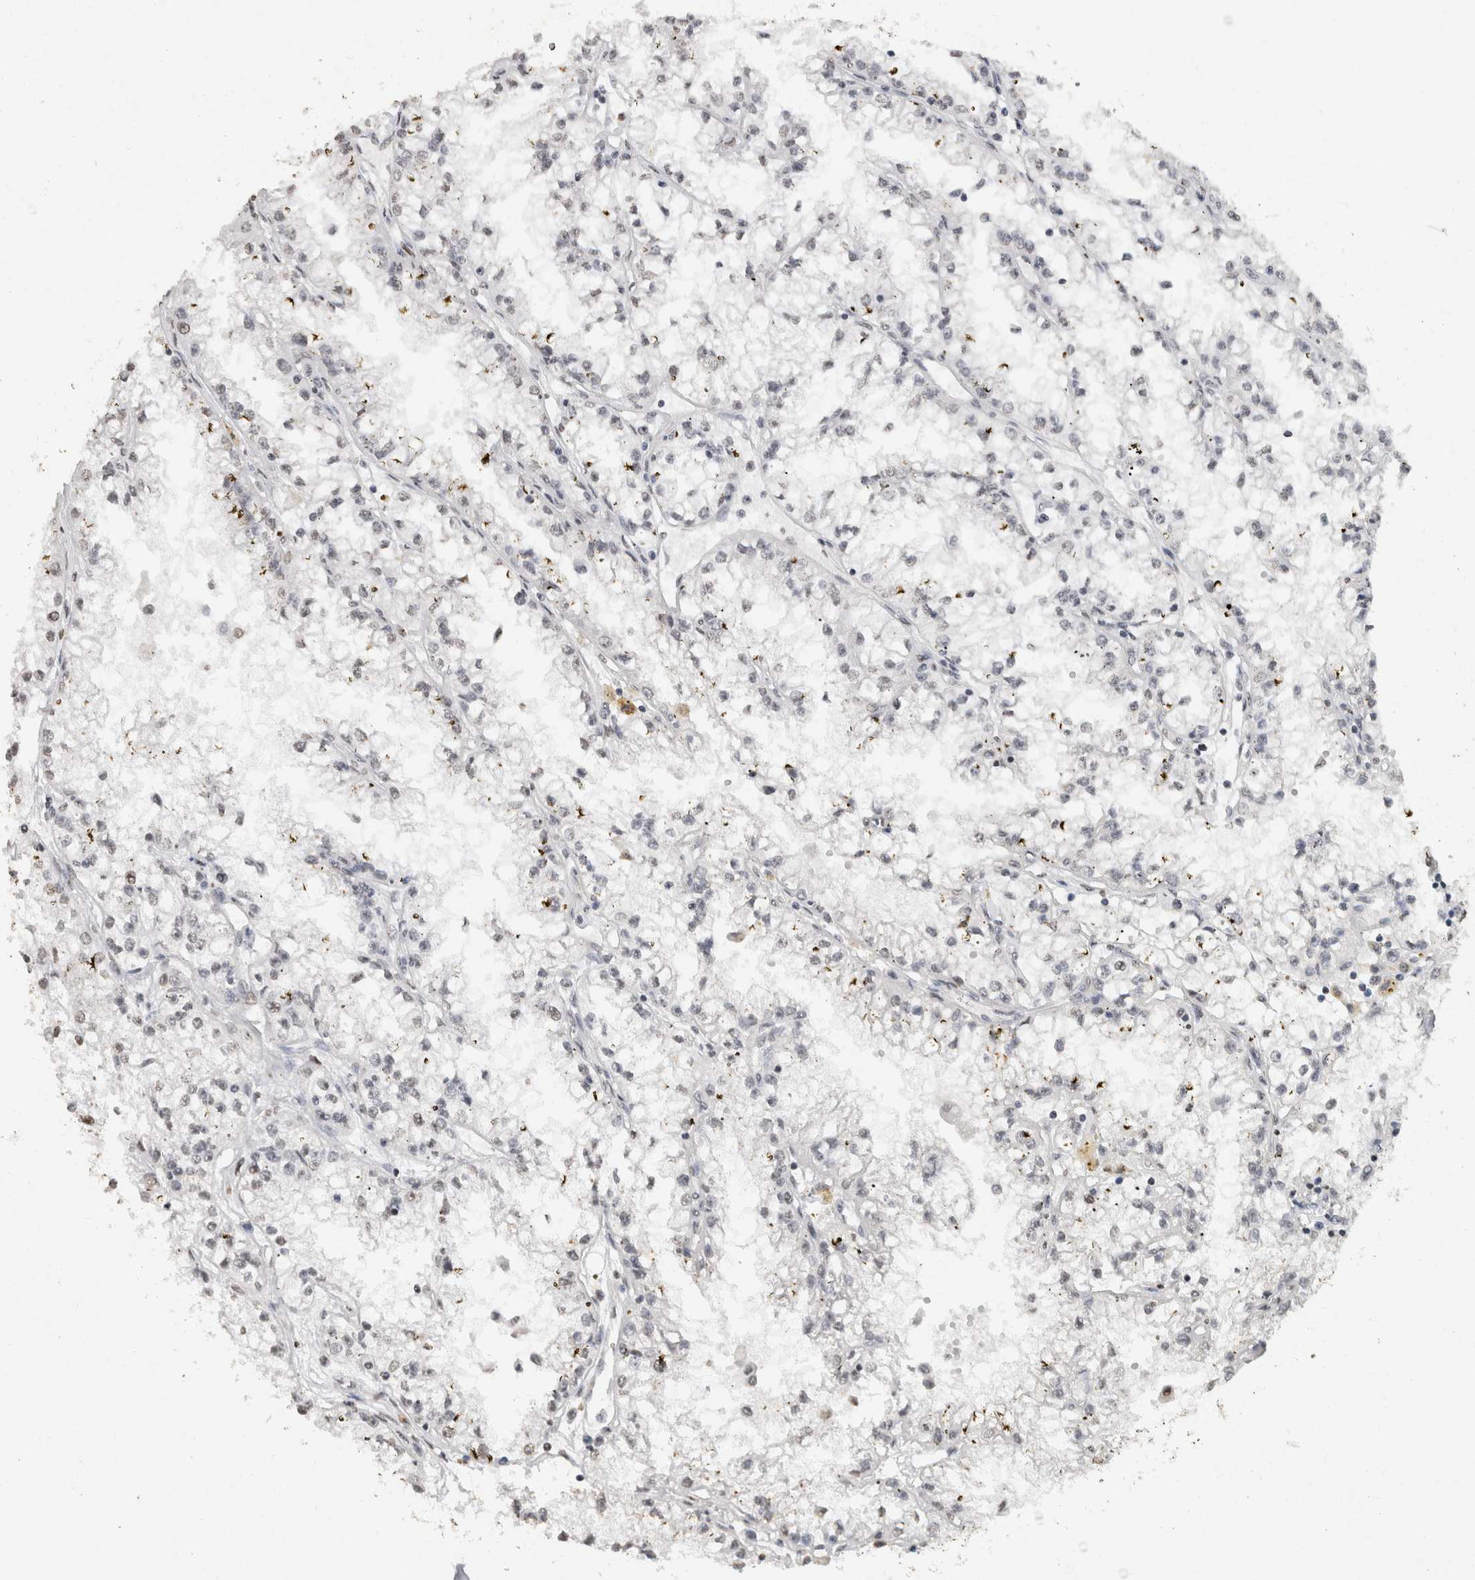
{"staining": {"intensity": "weak", "quantity": "<25%", "location": "nuclear"}, "tissue": "renal cancer", "cell_type": "Tumor cells", "image_type": "cancer", "snomed": [{"axis": "morphology", "description": "Adenocarcinoma, NOS"}, {"axis": "topography", "description": "Kidney"}], "caption": "This histopathology image is of renal cancer stained with IHC to label a protein in brown with the nuclei are counter-stained blue. There is no positivity in tumor cells. The staining was performed using DAB (3,3'-diaminobenzidine) to visualize the protein expression in brown, while the nuclei were stained in blue with hematoxylin (Magnification: 20x).", "gene": "CNTN1", "patient": {"sex": "male", "age": 56}}